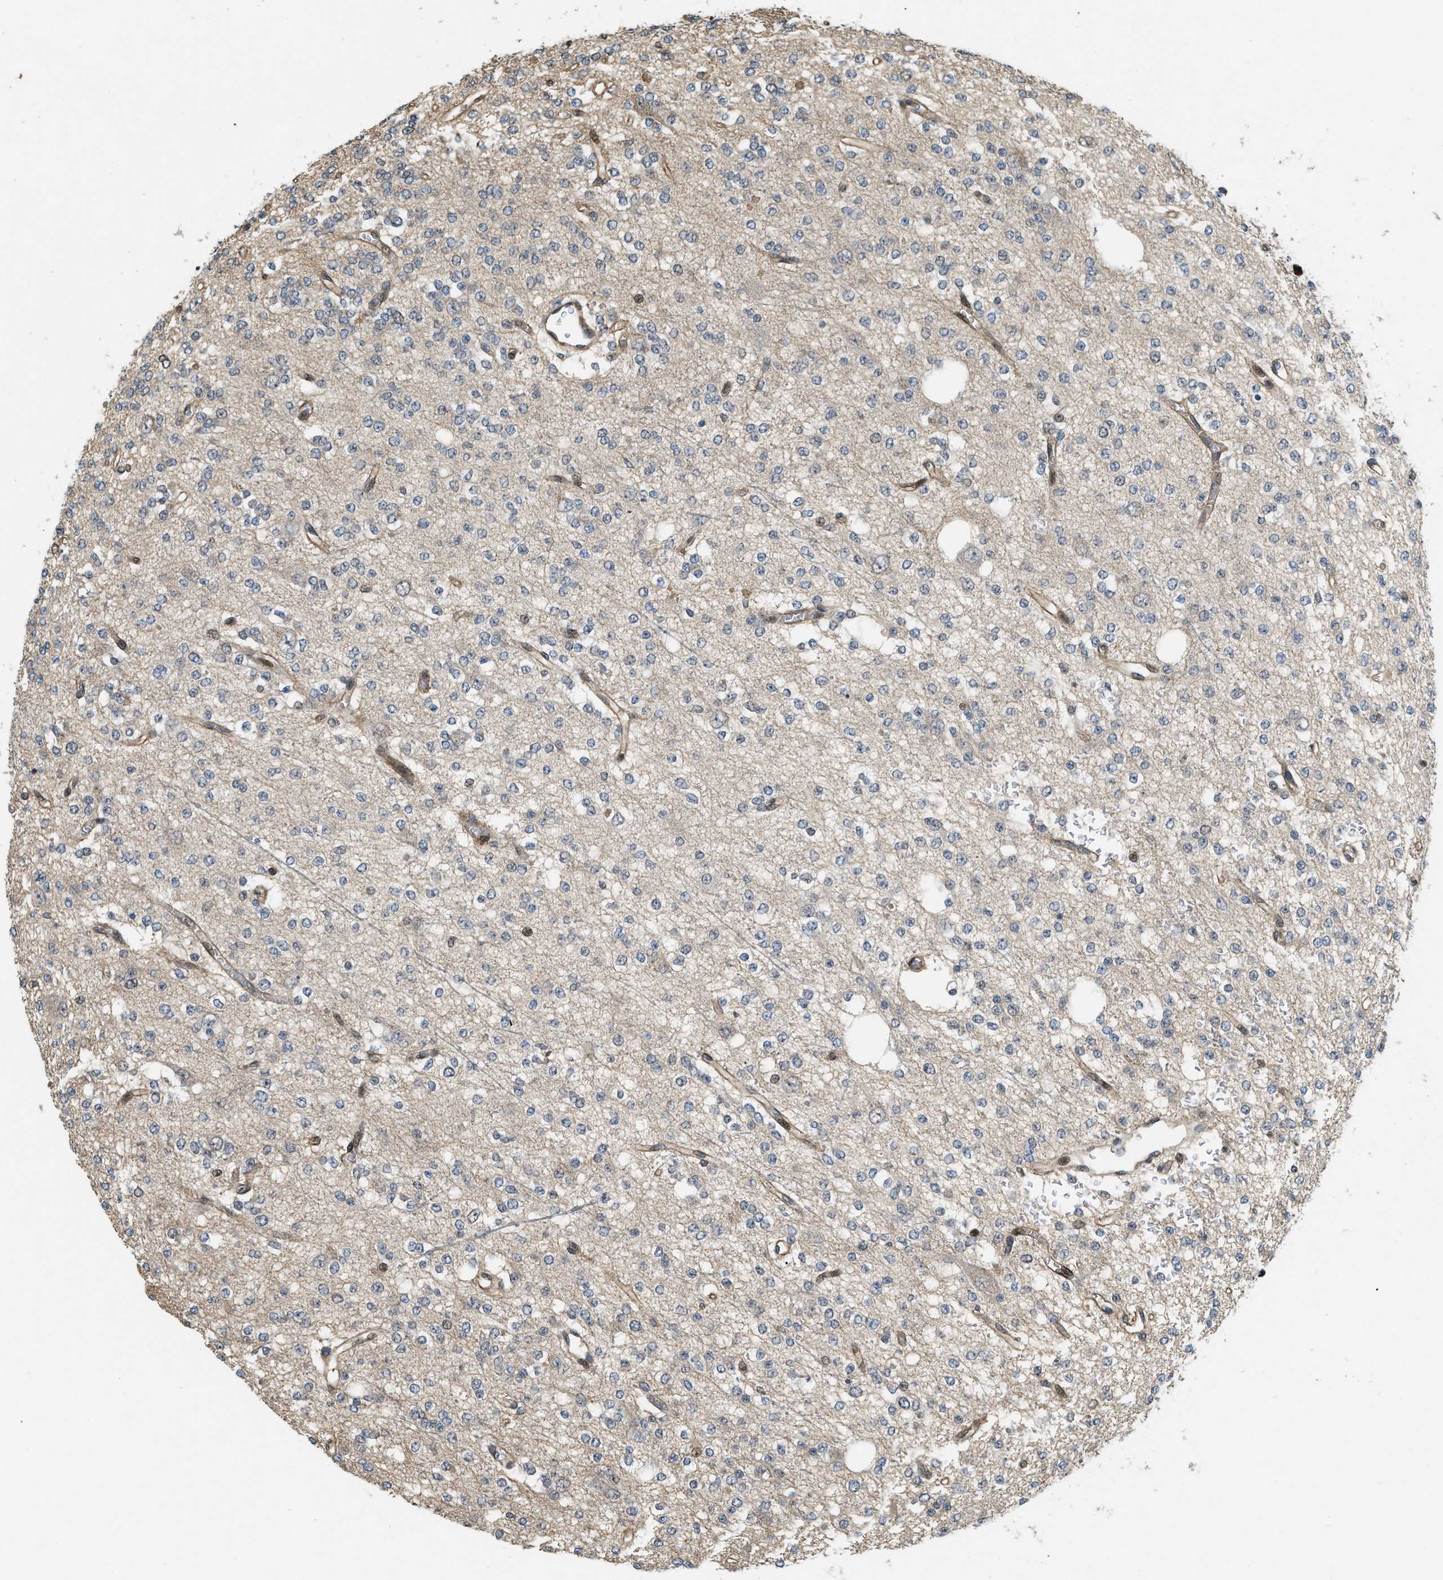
{"staining": {"intensity": "moderate", "quantity": "<25%", "location": "nuclear"}, "tissue": "glioma", "cell_type": "Tumor cells", "image_type": "cancer", "snomed": [{"axis": "morphology", "description": "Glioma, malignant, Low grade"}, {"axis": "topography", "description": "Brain"}], "caption": "Glioma stained with DAB (3,3'-diaminobenzidine) IHC demonstrates low levels of moderate nuclear positivity in approximately <25% of tumor cells. Immunohistochemistry stains the protein of interest in brown and the nuclei are stained blue.", "gene": "LTA4H", "patient": {"sex": "male", "age": 38}}